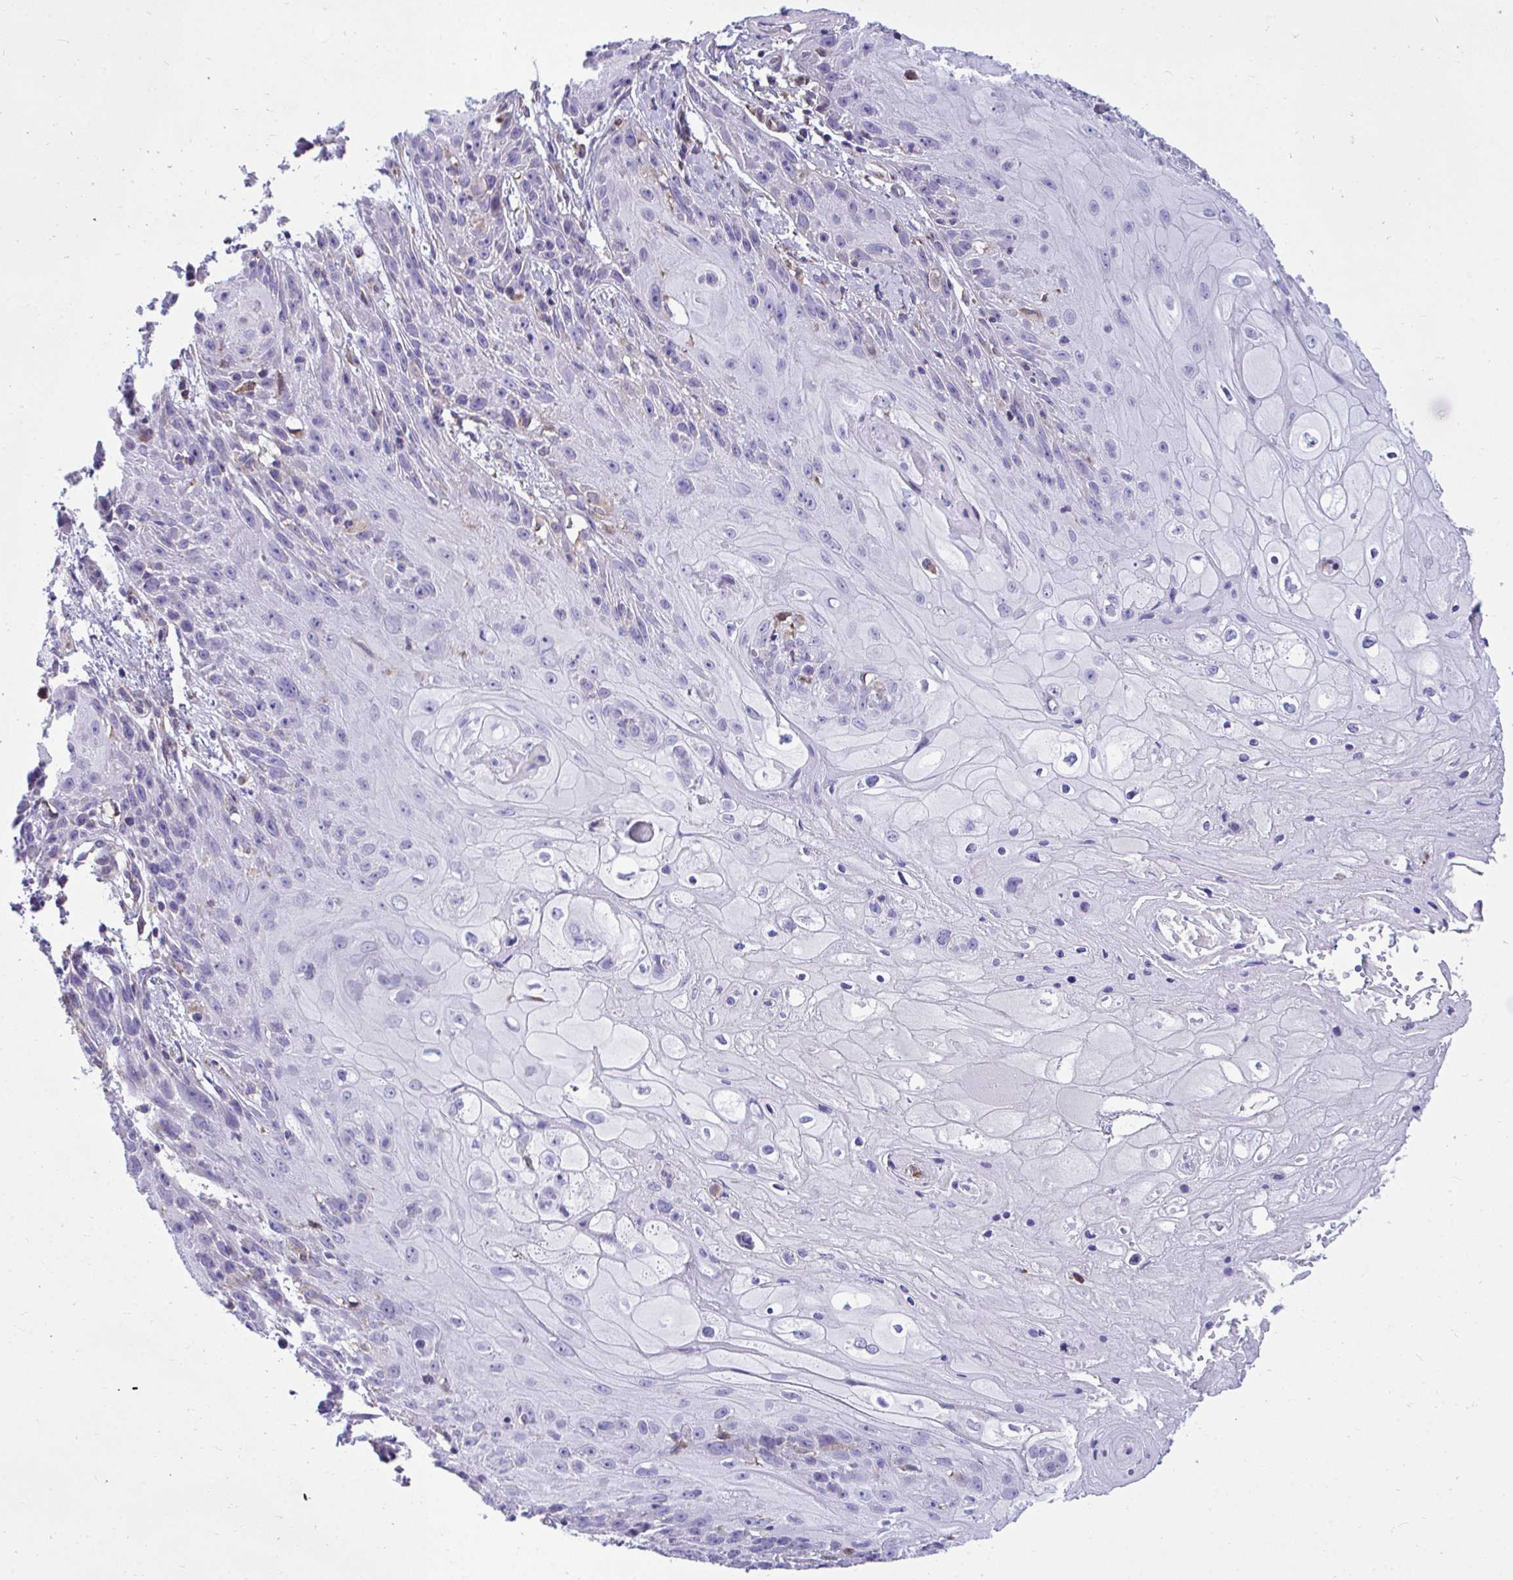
{"staining": {"intensity": "negative", "quantity": "none", "location": "none"}, "tissue": "skin cancer", "cell_type": "Tumor cells", "image_type": "cancer", "snomed": [{"axis": "morphology", "description": "Squamous cell carcinoma, NOS"}, {"axis": "topography", "description": "Skin"}, {"axis": "topography", "description": "Vulva"}], "caption": "Immunohistochemistry (IHC) histopathology image of neoplastic tissue: human squamous cell carcinoma (skin) stained with DAB exhibits no significant protein staining in tumor cells. (Stains: DAB (3,3'-diaminobenzidine) IHC with hematoxylin counter stain, Microscopy: brightfield microscopy at high magnification).", "gene": "PIGK", "patient": {"sex": "female", "age": 76}}